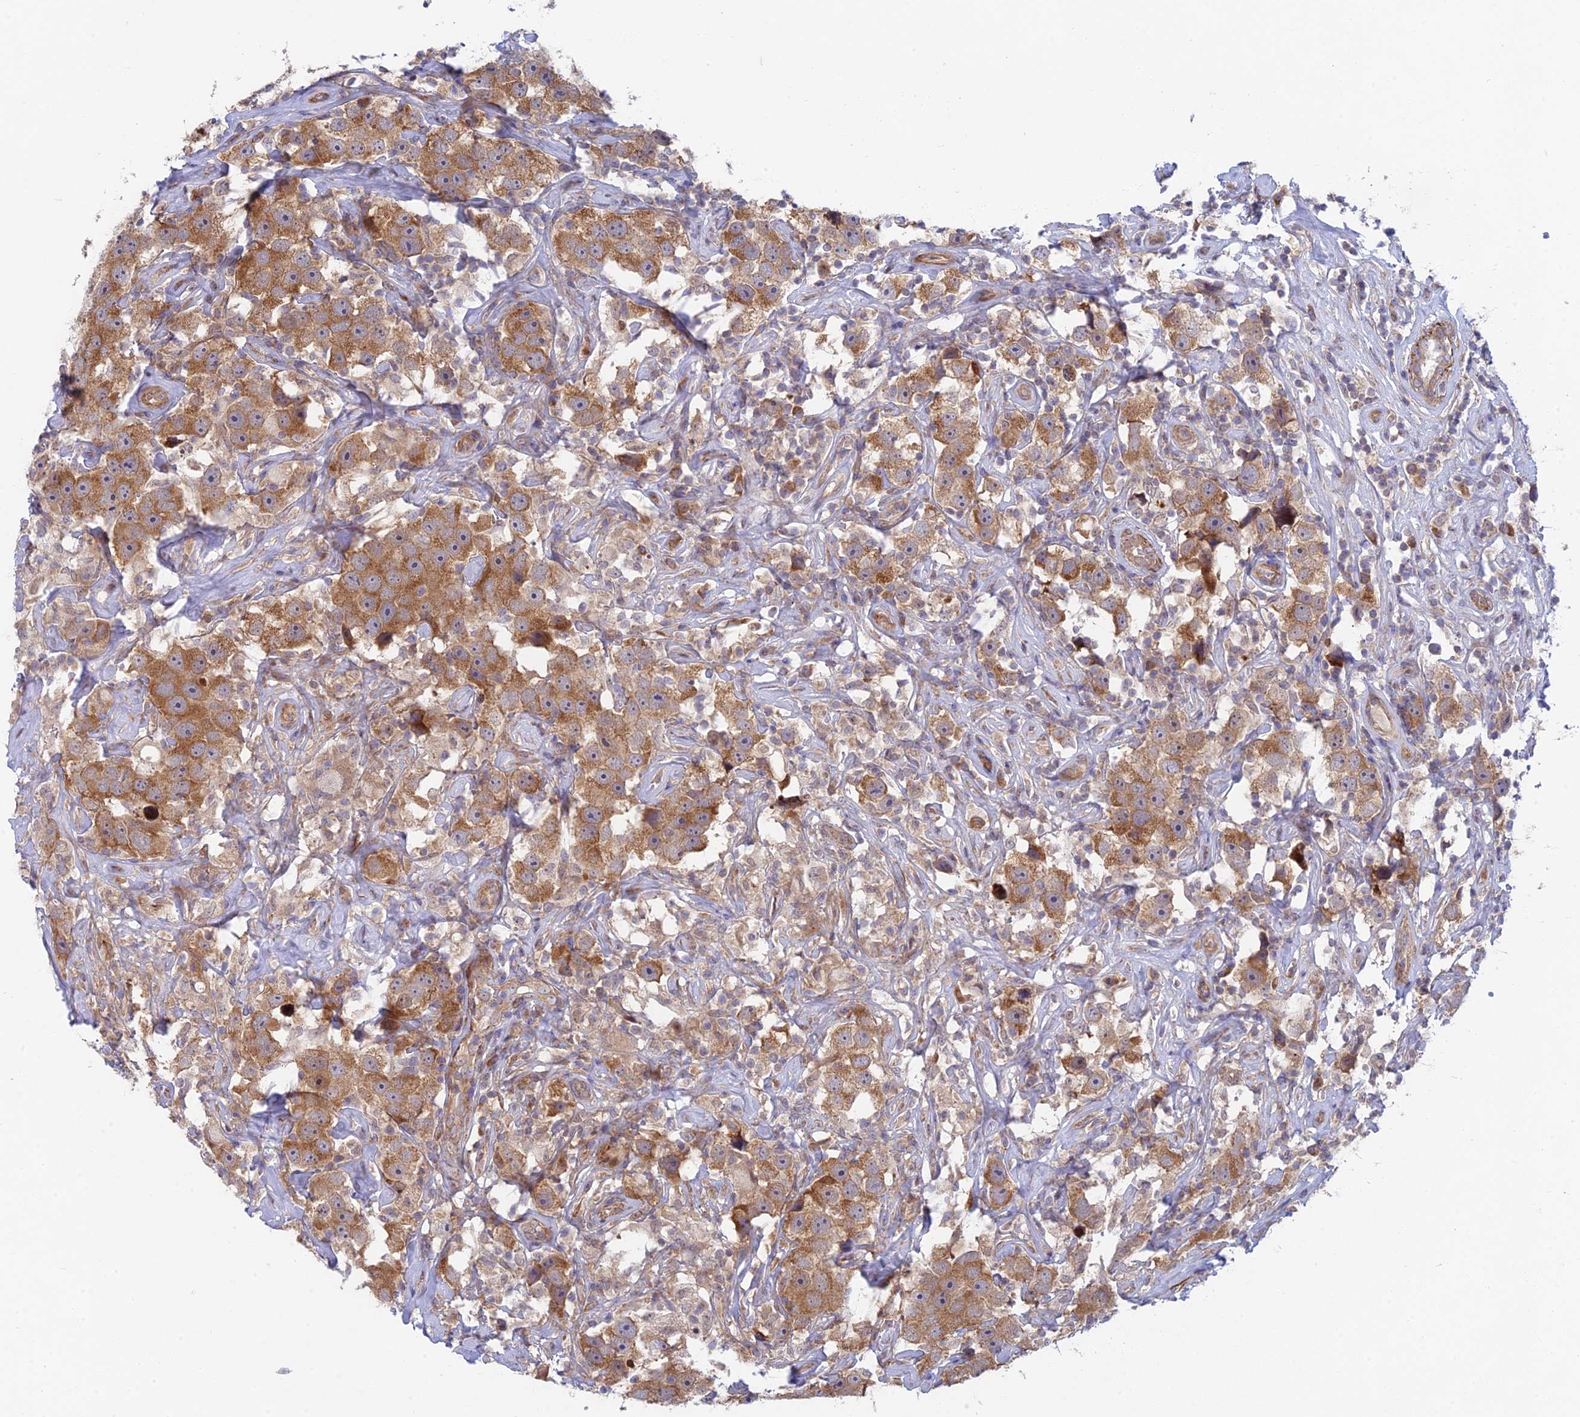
{"staining": {"intensity": "moderate", "quantity": ">75%", "location": "cytoplasmic/membranous"}, "tissue": "testis cancer", "cell_type": "Tumor cells", "image_type": "cancer", "snomed": [{"axis": "morphology", "description": "Seminoma, NOS"}, {"axis": "topography", "description": "Testis"}], "caption": "Approximately >75% of tumor cells in testis seminoma display moderate cytoplasmic/membranous protein expression as visualized by brown immunohistochemical staining.", "gene": "INCA1", "patient": {"sex": "male", "age": 49}}